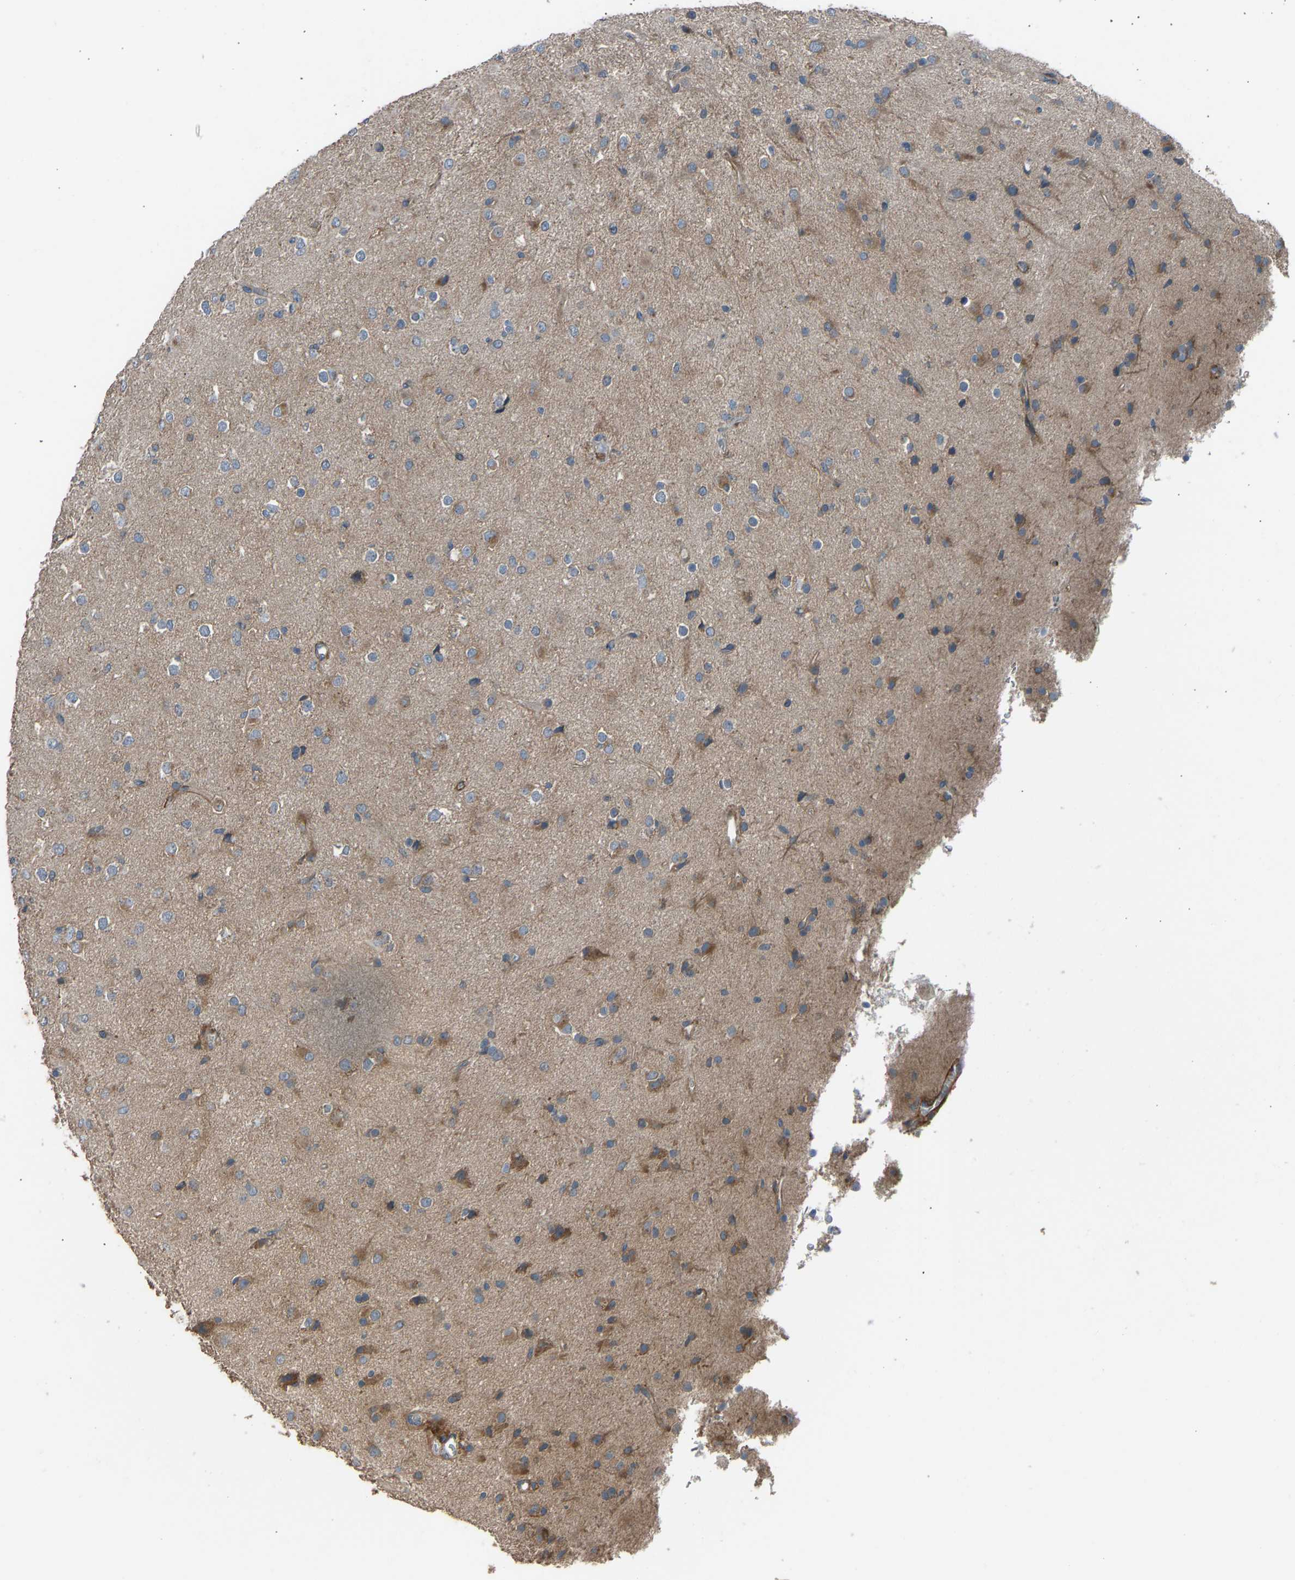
{"staining": {"intensity": "moderate", "quantity": ">75%", "location": "cytoplasmic/membranous"}, "tissue": "glioma", "cell_type": "Tumor cells", "image_type": "cancer", "snomed": [{"axis": "morphology", "description": "Glioma, malignant, Low grade"}, {"axis": "topography", "description": "Brain"}], "caption": "IHC (DAB (3,3'-diaminobenzidine)) staining of human glioma exhibits moderate cytoplasmic/membranous protein positivity in about >75% of tumor cells.", "gene": "TGFBR3", "patient": {"sex": "male", "age": 65}}